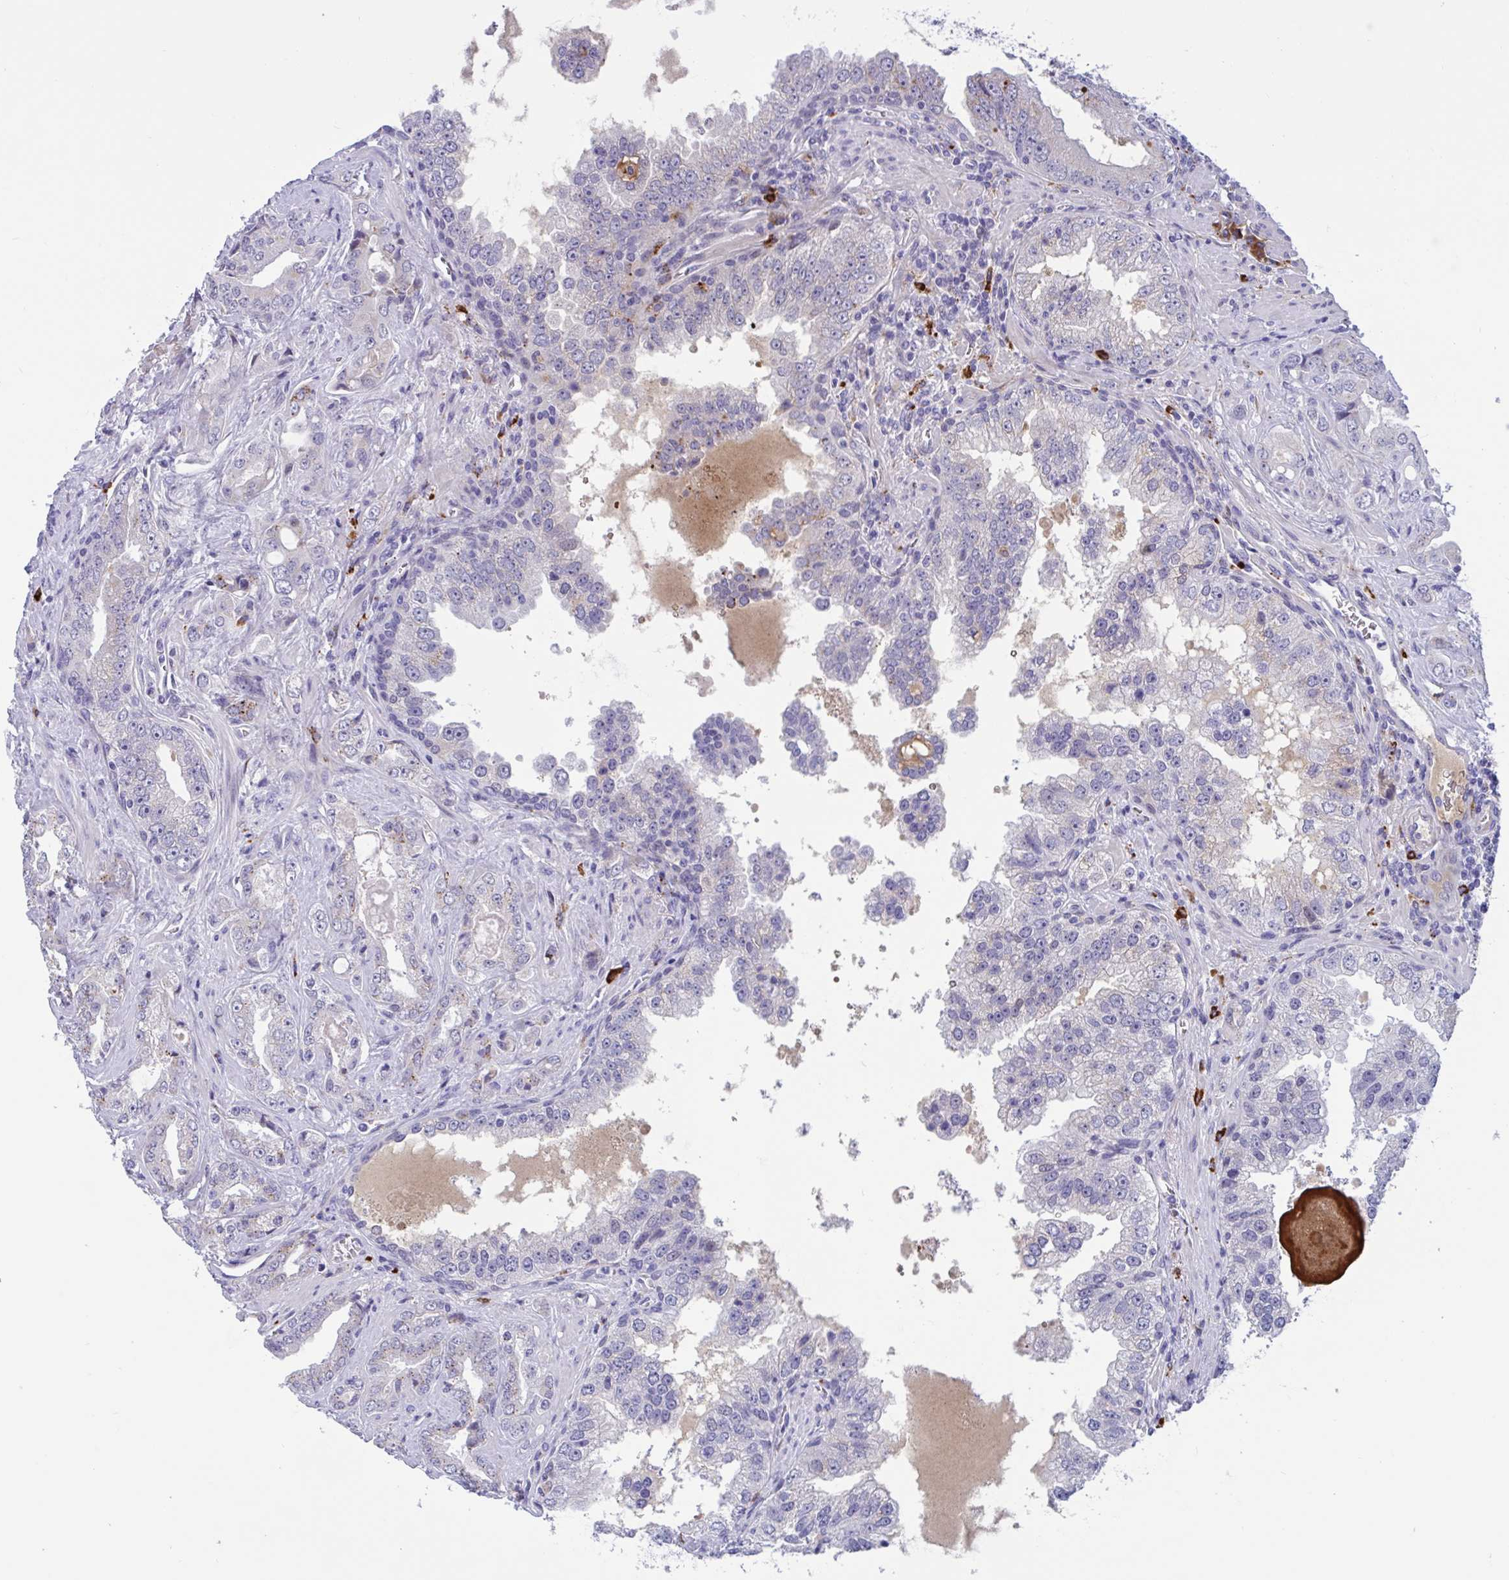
{"staining": {"intensity": "negative", "quantity": "none", "location": "none"}, "tissue": "prostate cancer", "cell_type": "Tumor cells", "image_type": "cancer", "snomed": [{"axis": "morphology", "description": "Adenocarcinoma, High grade"}, {"axis": "topography", "description": "Prostate"}], "caption": "A high-resolution photomicrograph shows IHC staining of prostate adenocarcinoma (high-grade), which displays no significant staining in tumor cells.", "gene": "FAM219B", "patient": {"sex": "male", "age": 67}}